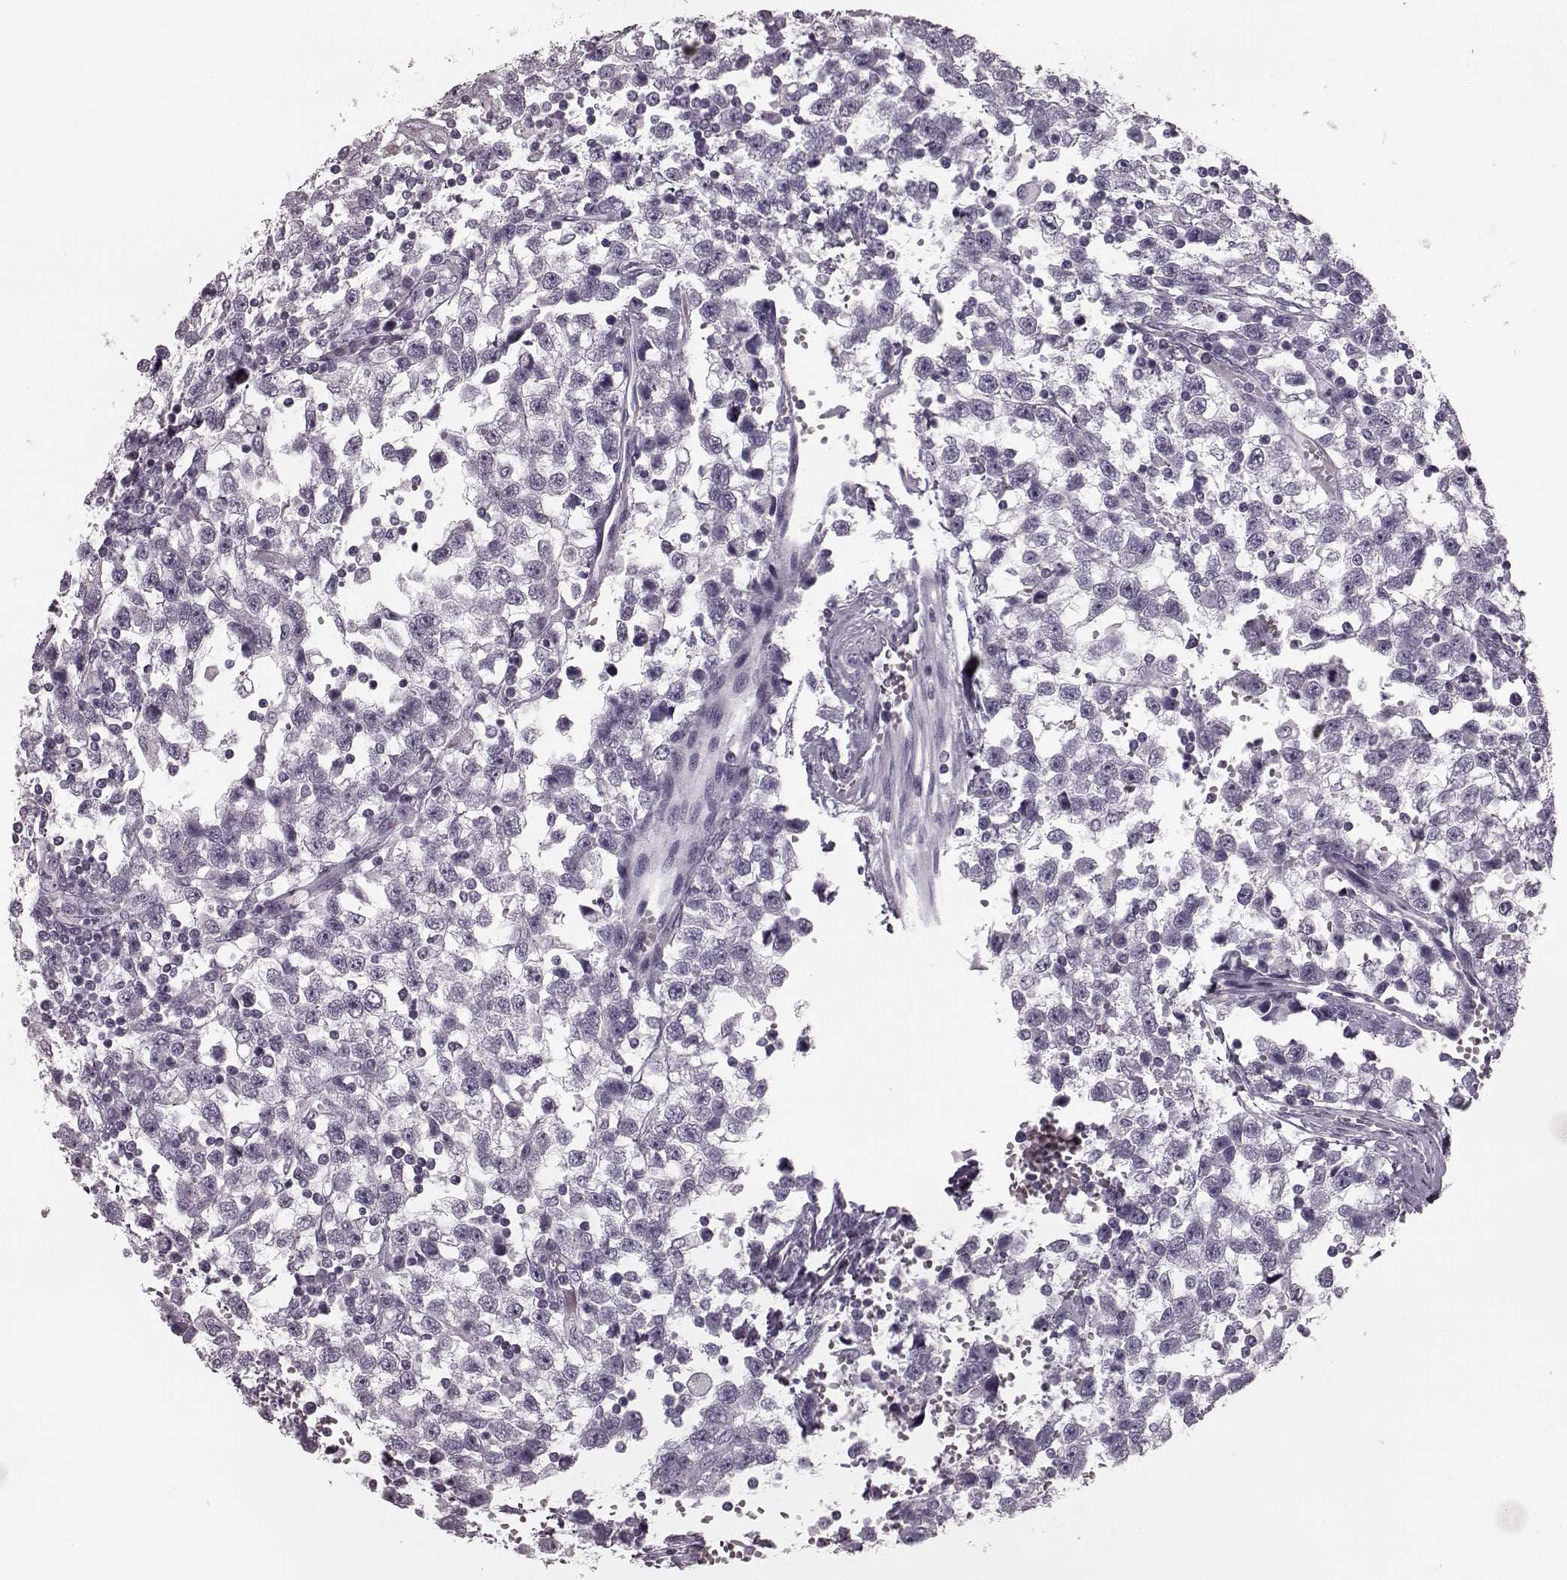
{"staining": {"intensity": "negative", "quantity": "none", "location": "none"}, "tissue": "testis cancer", "cell_type": "Tumor cells", "image_type": "cancer", "snomed": [{"axis": "morphology", "description": "Seminoma, NOS"}, {"axis": "topography", "description": "Testis"}], "caption": "Immunohistochemistry (IHC) histopathology image of neoplastic tissue: human testis seminoma stained with DAB (3,3'-diaminobenzidine) shows no significant protein positivity in tumor cells.", "gene": "CST7", "patient": {"sex": "male", "age": 34}}